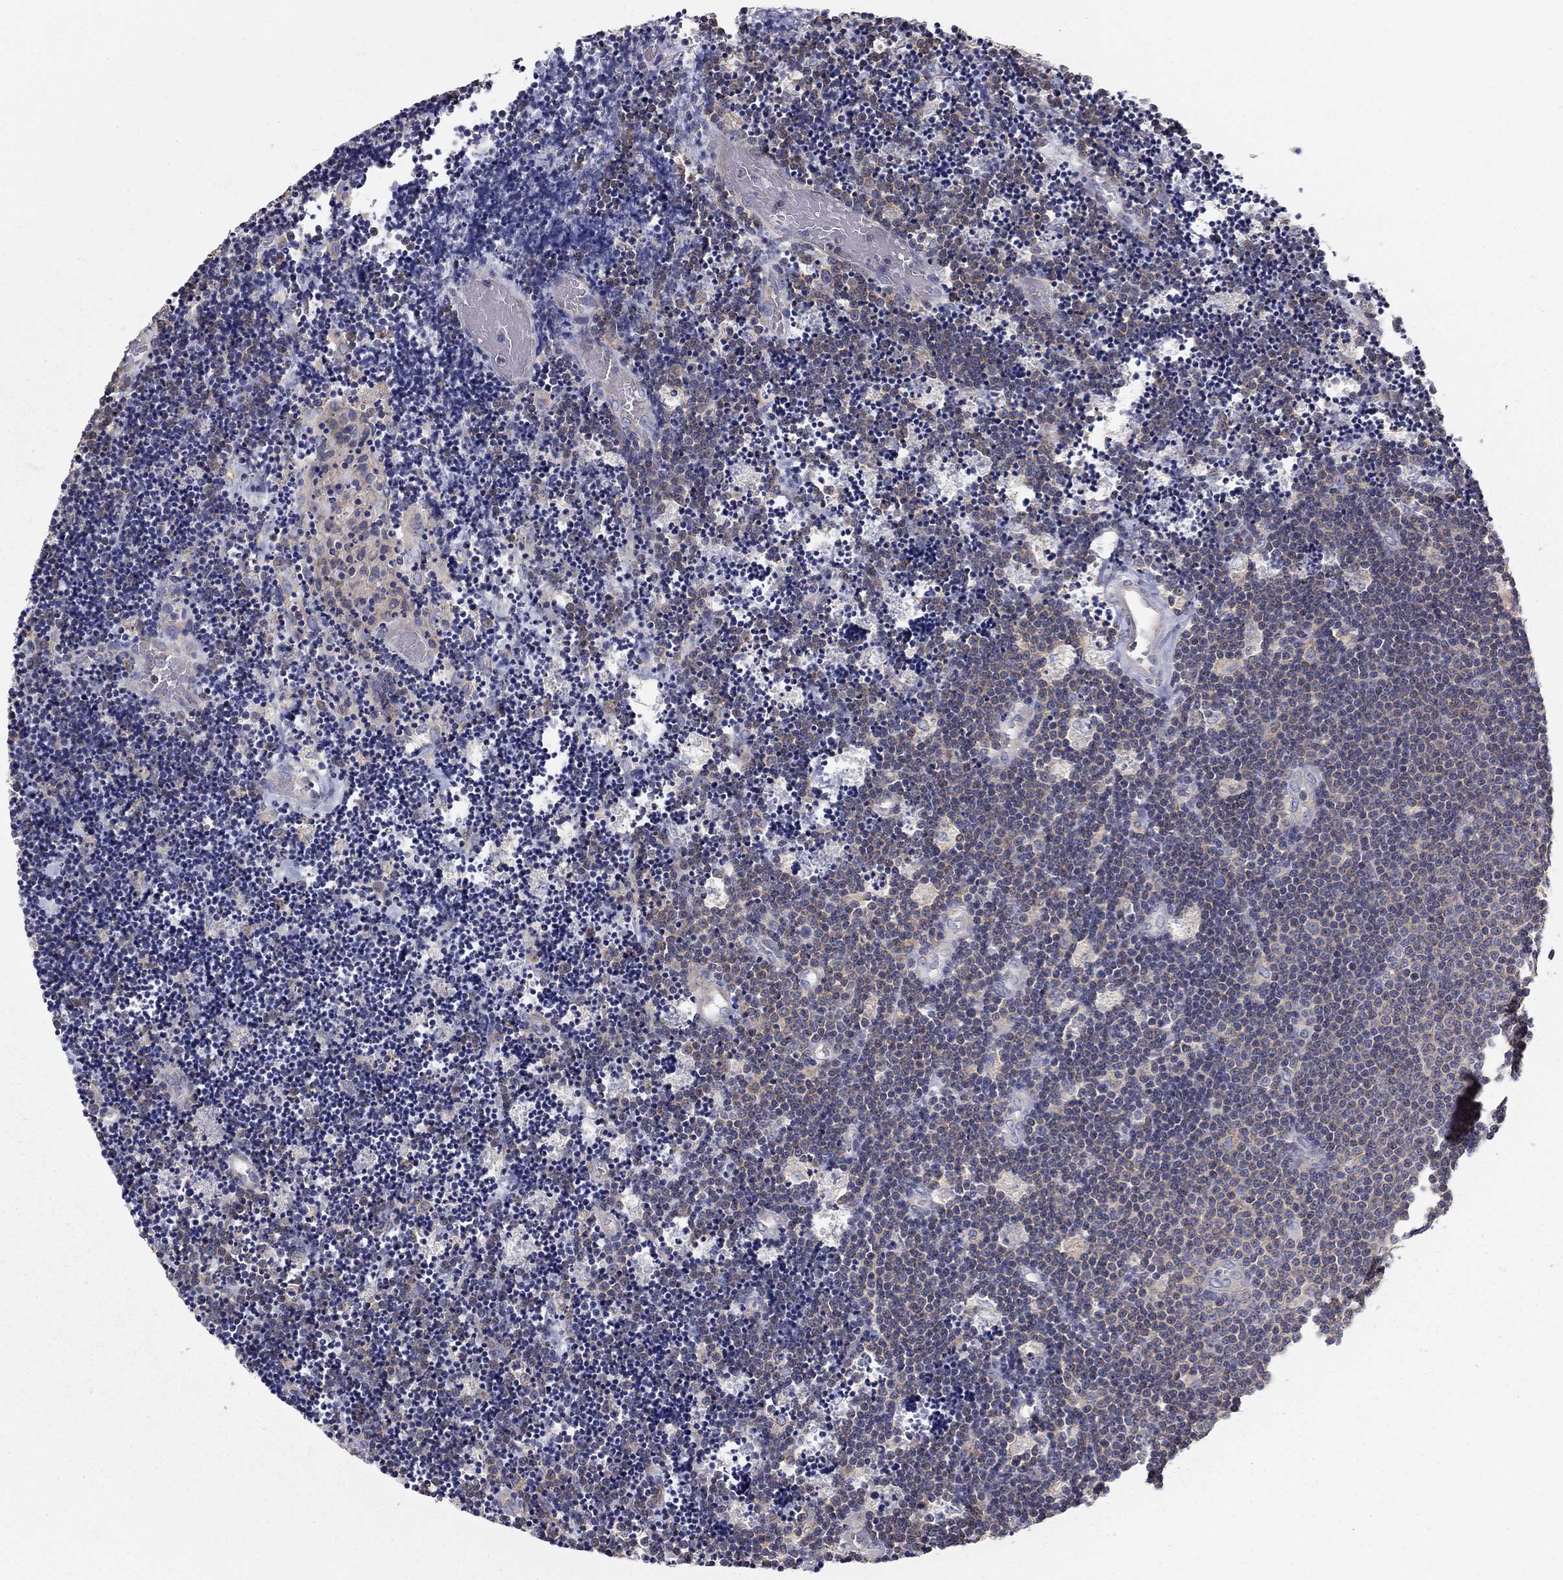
{"staining": {"intensity": "negative", "quantity": "none", "location": "none"}, "tissue": "lymphoma", "cell_type": "Tumor cells", "image_type": "cancer", "snomed": [{"axis": "morphology", "description": "Malignant lymphoma, non-Hodgkin's type, Low grade"}, {"axis": "topography", "description": "Brain"}], "caption": "Protein analysis of low-grade malignant lymphoma, non-Hodgkin's type displays no significant staining in tumor cells.", "gene": "NME5", "patient": {"sex": "female", "age": 66}}